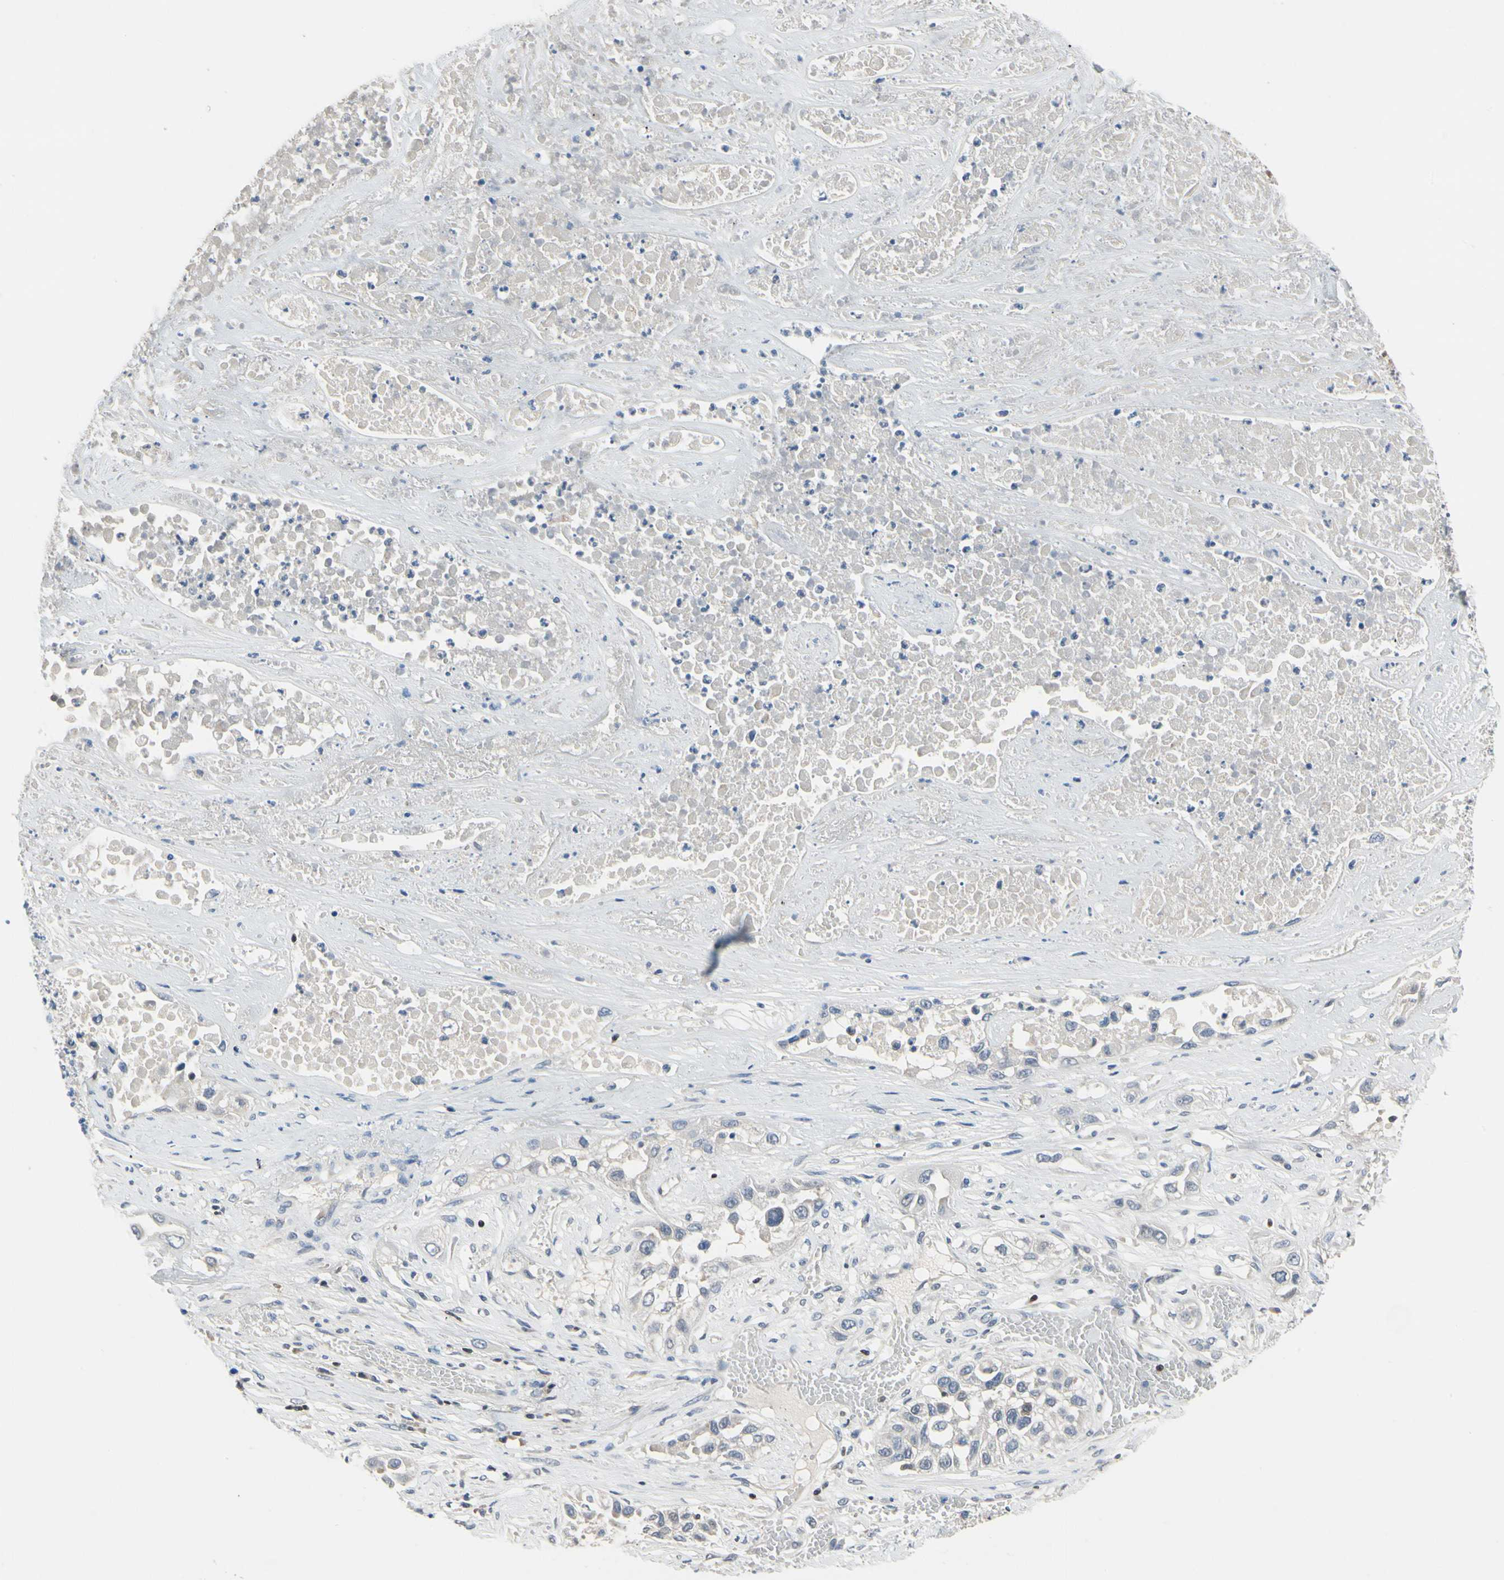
{"staining": {"intensity": "negative", "quantity": "none", "location": "none"}, "tissue": "lung cancer", "cell_type": "Tumor cells", "image_type": "cancer", "snomed": [{"axis": "morphology", "description": "Squamous cell carcinoma, NOS"}, {"axis": "topography", "description": "Lung"}], "caption": "DAB (3,3'-diaminobenzidine) immunohistochemical staining of human squamous cell carcinoma (lung) demonstrates no significant staining in tumor cells. Nuclei are stained in blue.", "gene": "NFATC2", "patient": {"sex": "male", "age": 71}}